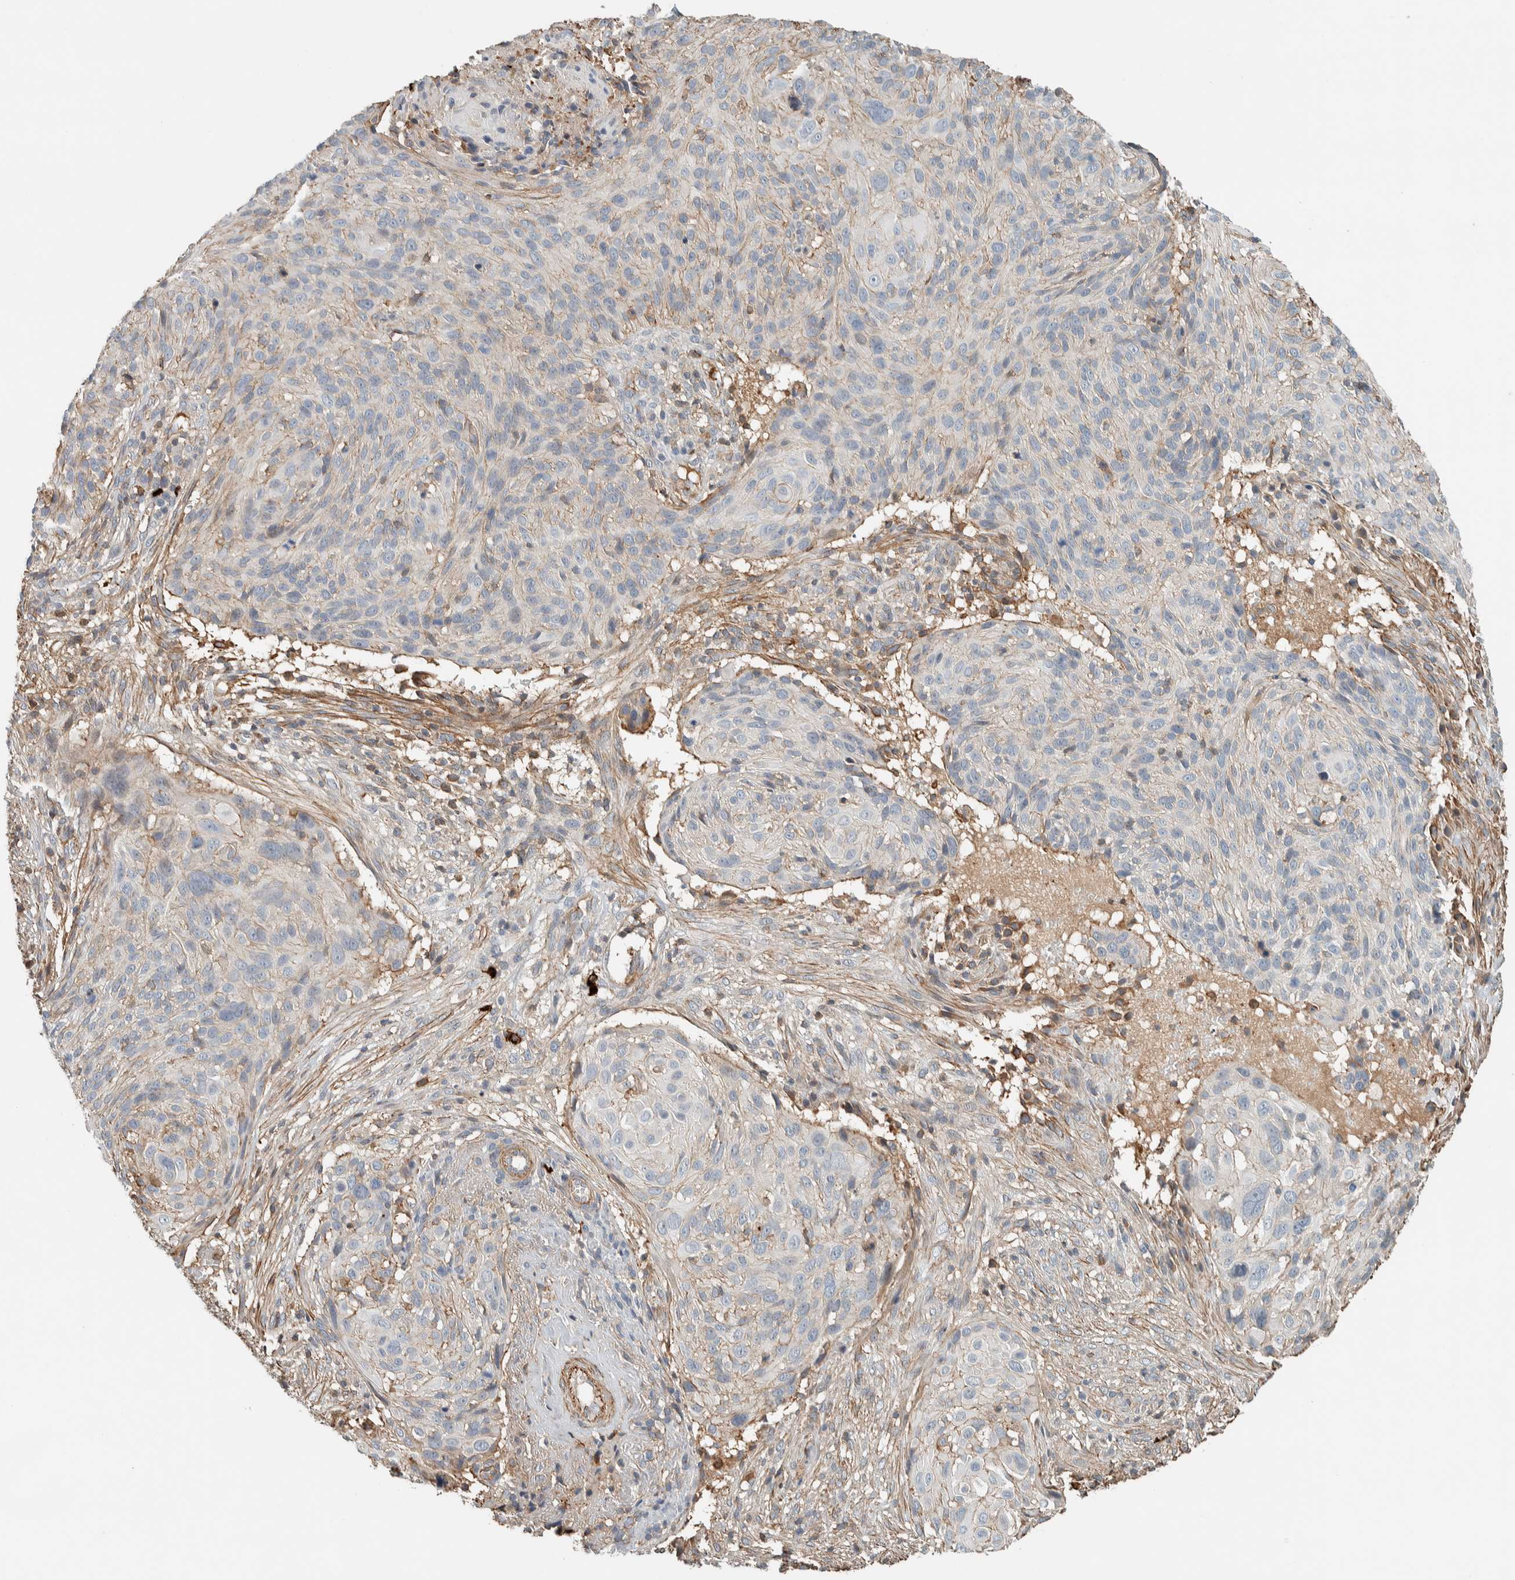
{"staining": {"intensity": "negative", "quantity": "none", "location": "none"}, "tissue": "cervical cancer", "cell_type": "Tumor cells", "image_type": "cancer", "snomed": [{"axis": "morphology", "description": "Squamous cell carcinoma, NOS"}, {"axis": "topography", "description": "Cervix"}], "caption": "Immunohistochemistry micrograph of neoplastic tissue: human cervical cancer stained with DAB shows no significant protein positivity in tumor cells.", "gene": "CTBP2", "patient": {"sex": "female", "age": 74}}